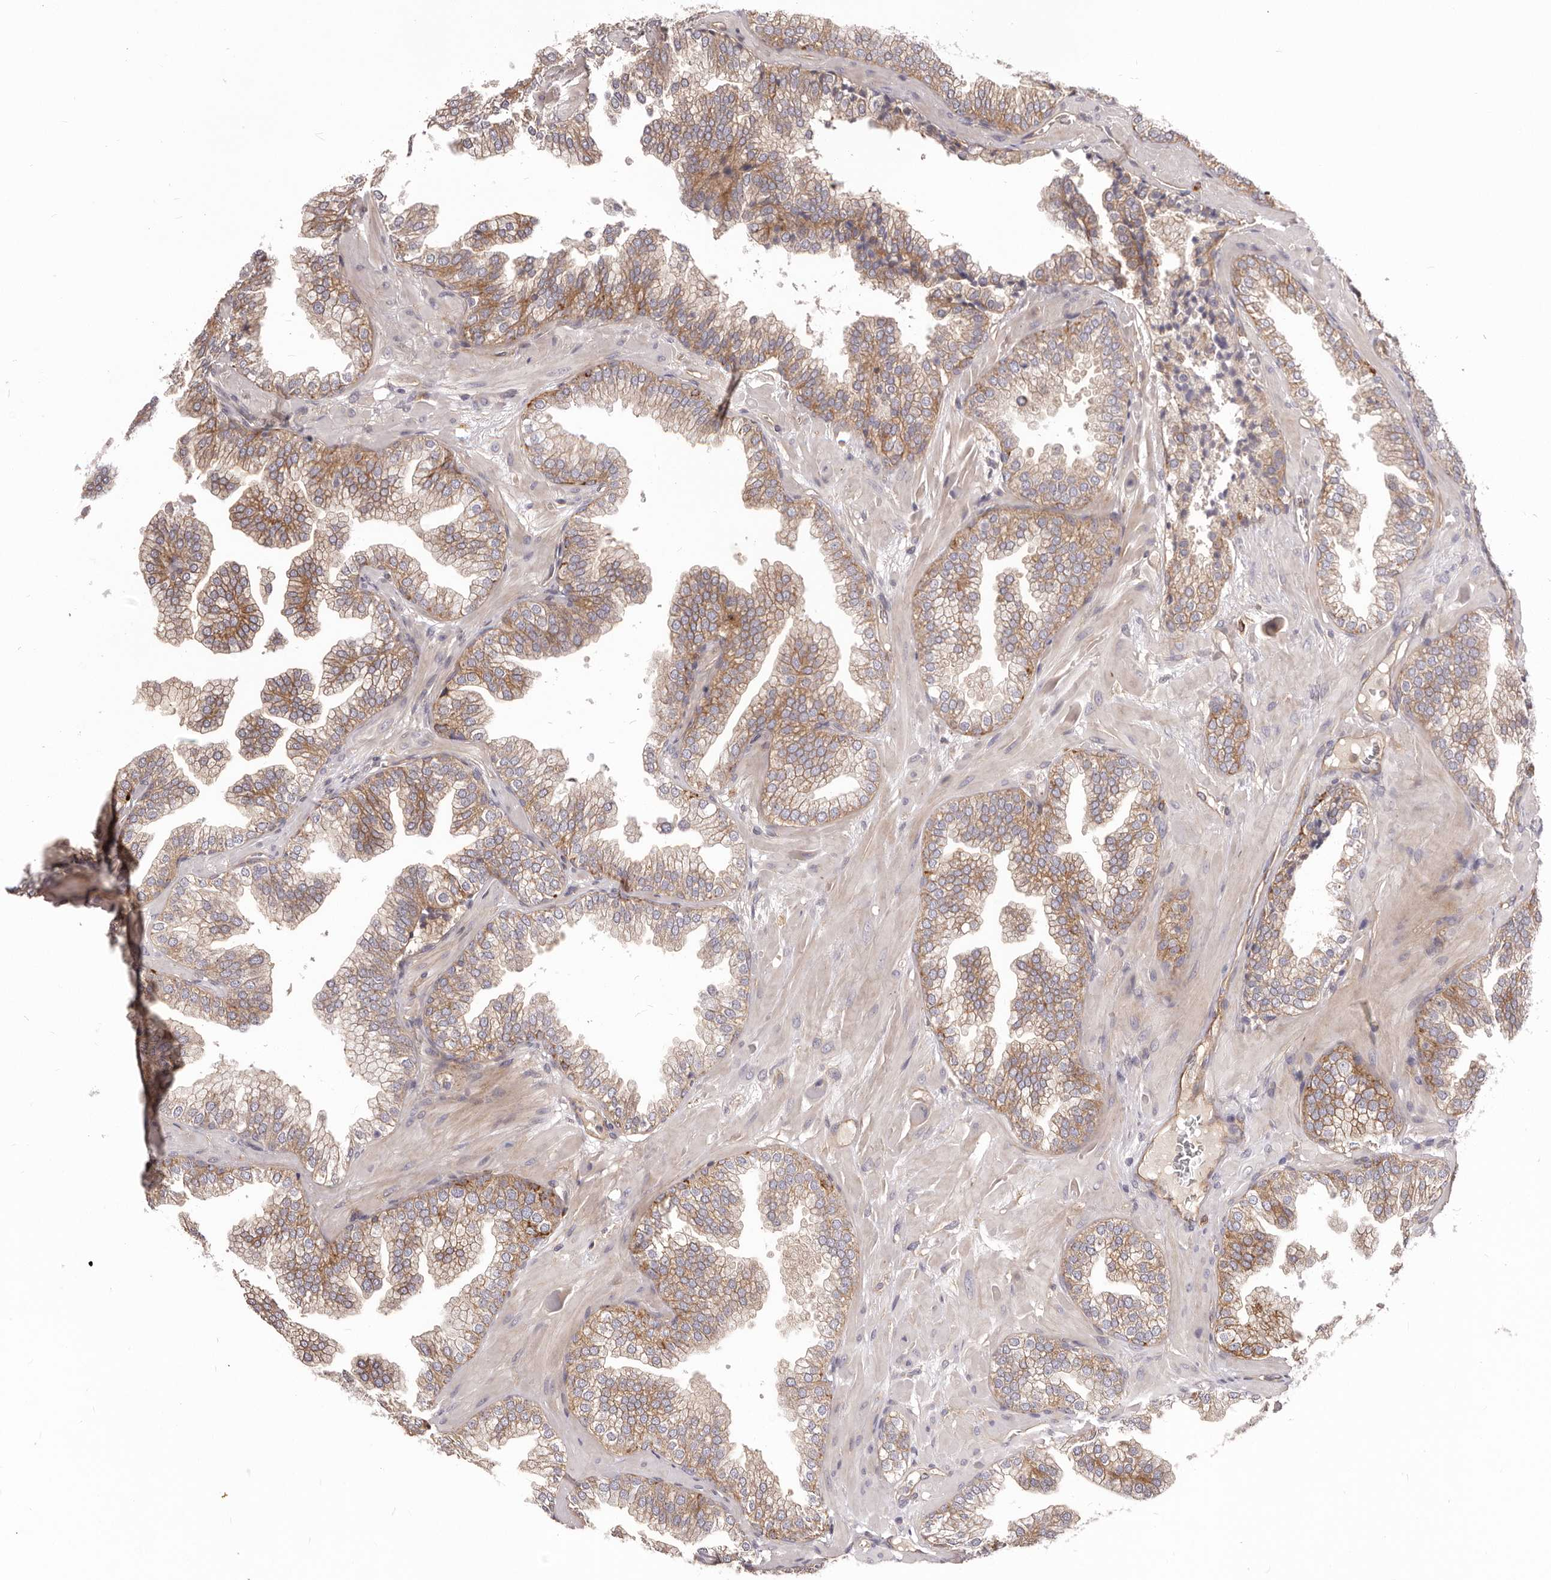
{"staining": {"intensity": "weak", "quantity": ">75%", "location": "cytoplasmic/membranous"}, "tissue": "prostate cancer", "cell_type": "Tumor cells", "image_type": "cancer", "snomed": [{"axis": "morphology", "description": "Adenocarcinoma, High grade"}, {"axis": "topography", "description": "Prostate"}], "caption": "Adenocarcinoma (high-grade) (prostate) tissue displays weak cytoplasmic/membranous staining in approximately >75% of tumor cells", "gene": "DMRT2", "patient": {"sex": "male", "age": 58}}